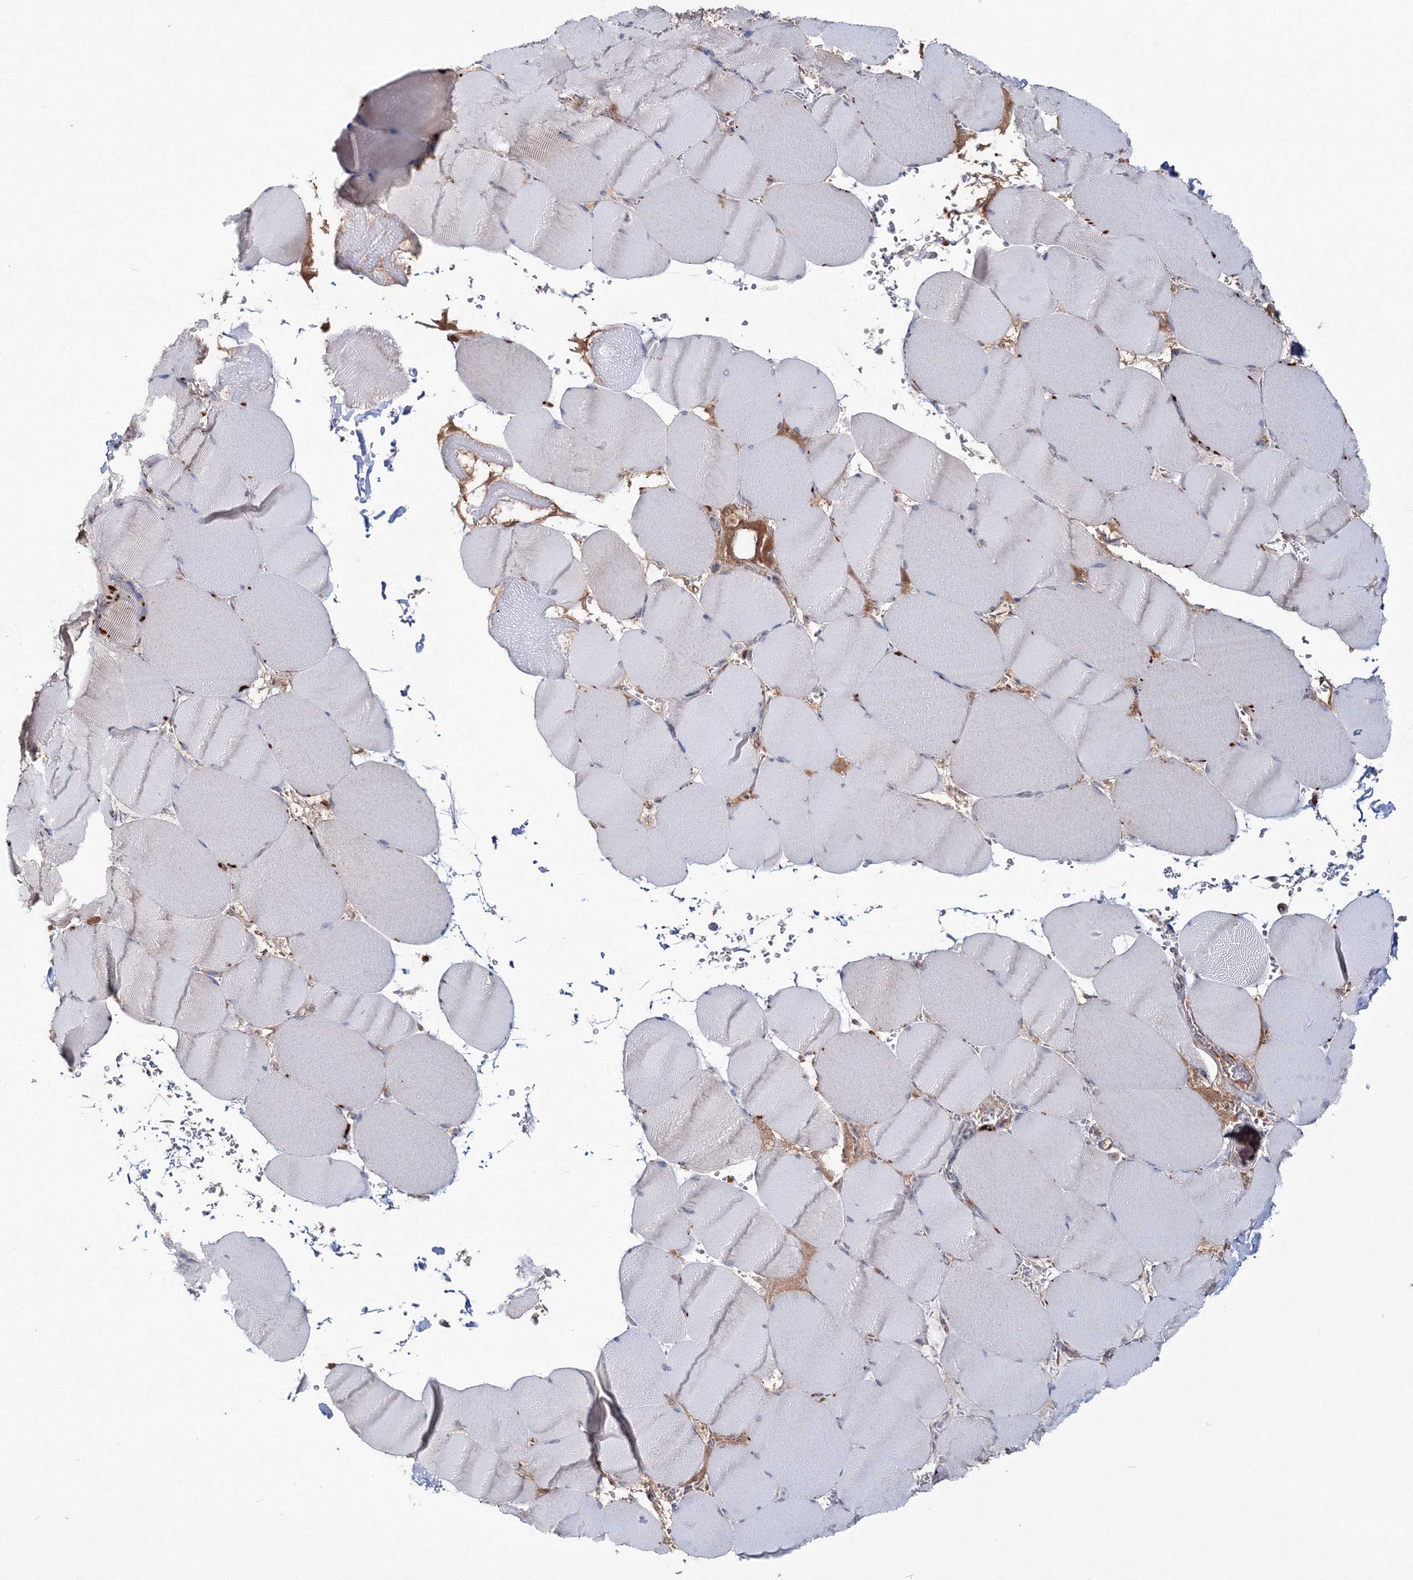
{"staining": {"intensity": "negative", "quantity": "none", "location": "none"}, "tissue": "skeletal muscle", "cell_type": "Myocytes", "image_type": "normal", "snomed": [{"axis": "morphology", "description": "Normal tissue, NOS"}, {"axis": "topography", "description": "Skeletal muscle"}, {"axis": "topography", "description": "Head-Neck"}], "caption": "This image is of unremarkable skeletal muscle stained with IHC to label a protein in brown with the nuclei are counter-stained blue. There is no positivity in myocytes.", "gene": "PEX13", "patient": {"sex": "male", "age": 66}}